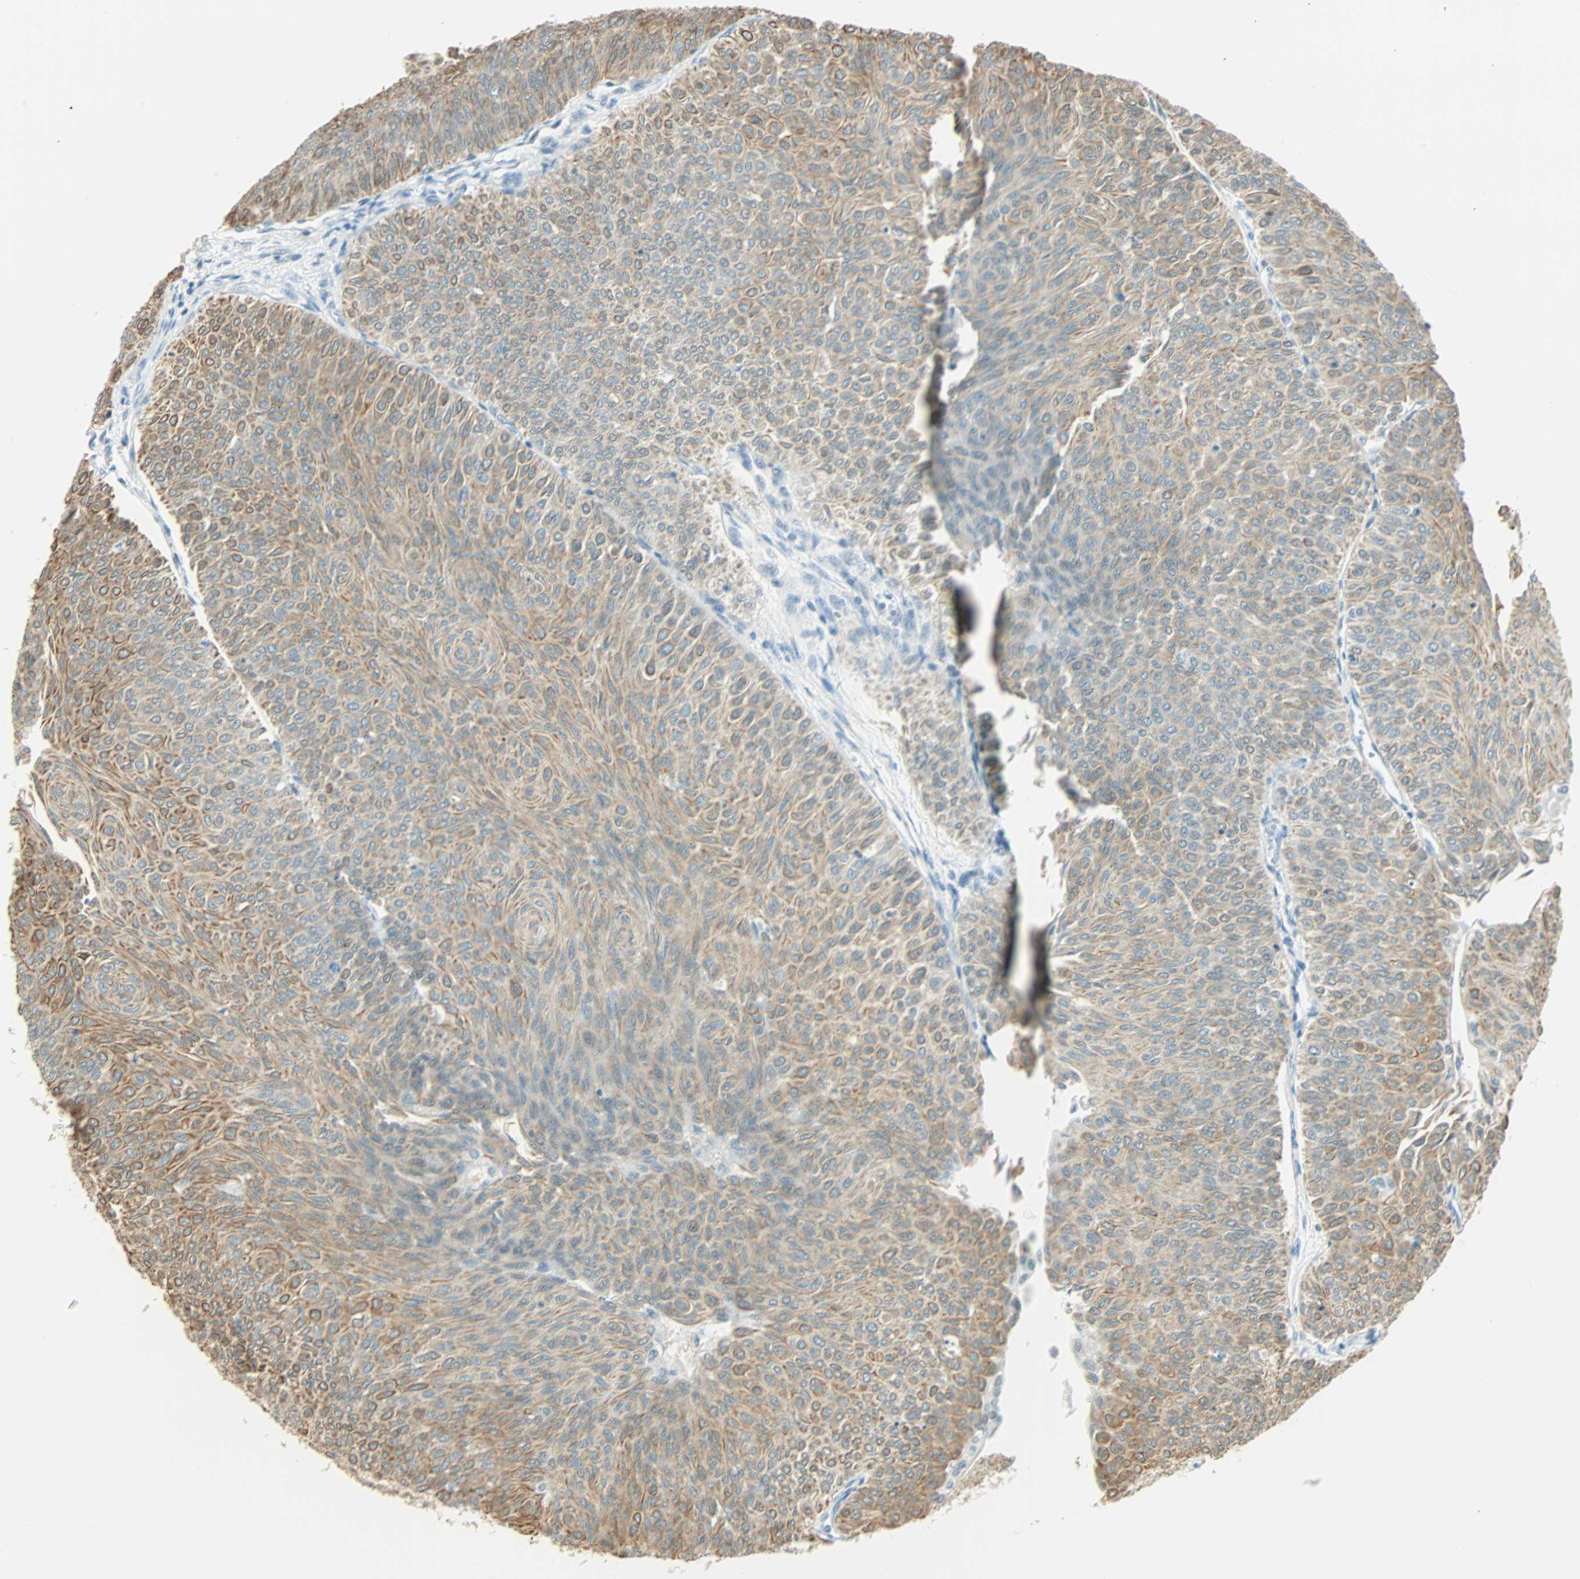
{"staining": {"intensity": "strong", "quantity": "25%-75%", "location": "cytoplasmic/membranous"}, "tissue": "urothelial cancer", "cell_type": "Tumor cells", "image_type": "cancer", "snomed": [{"axis": "morphology", "description": "Urothelial carcinoma, Low grade"}, {"axis": "topography", "description": "Urinary bladder"}], "caption": "Immunohistochemistry image of neoplastic tissue: low-grade urothelial carcinoma stained using IHC shows high levels of strong protein expression localized specifically in the cytoplasmic/membranous of tumor cells, appearing as a cytoplasmic/membranous brown color.", "gene": "NELFE", "patient": {"sex": "male", "age": 78}}